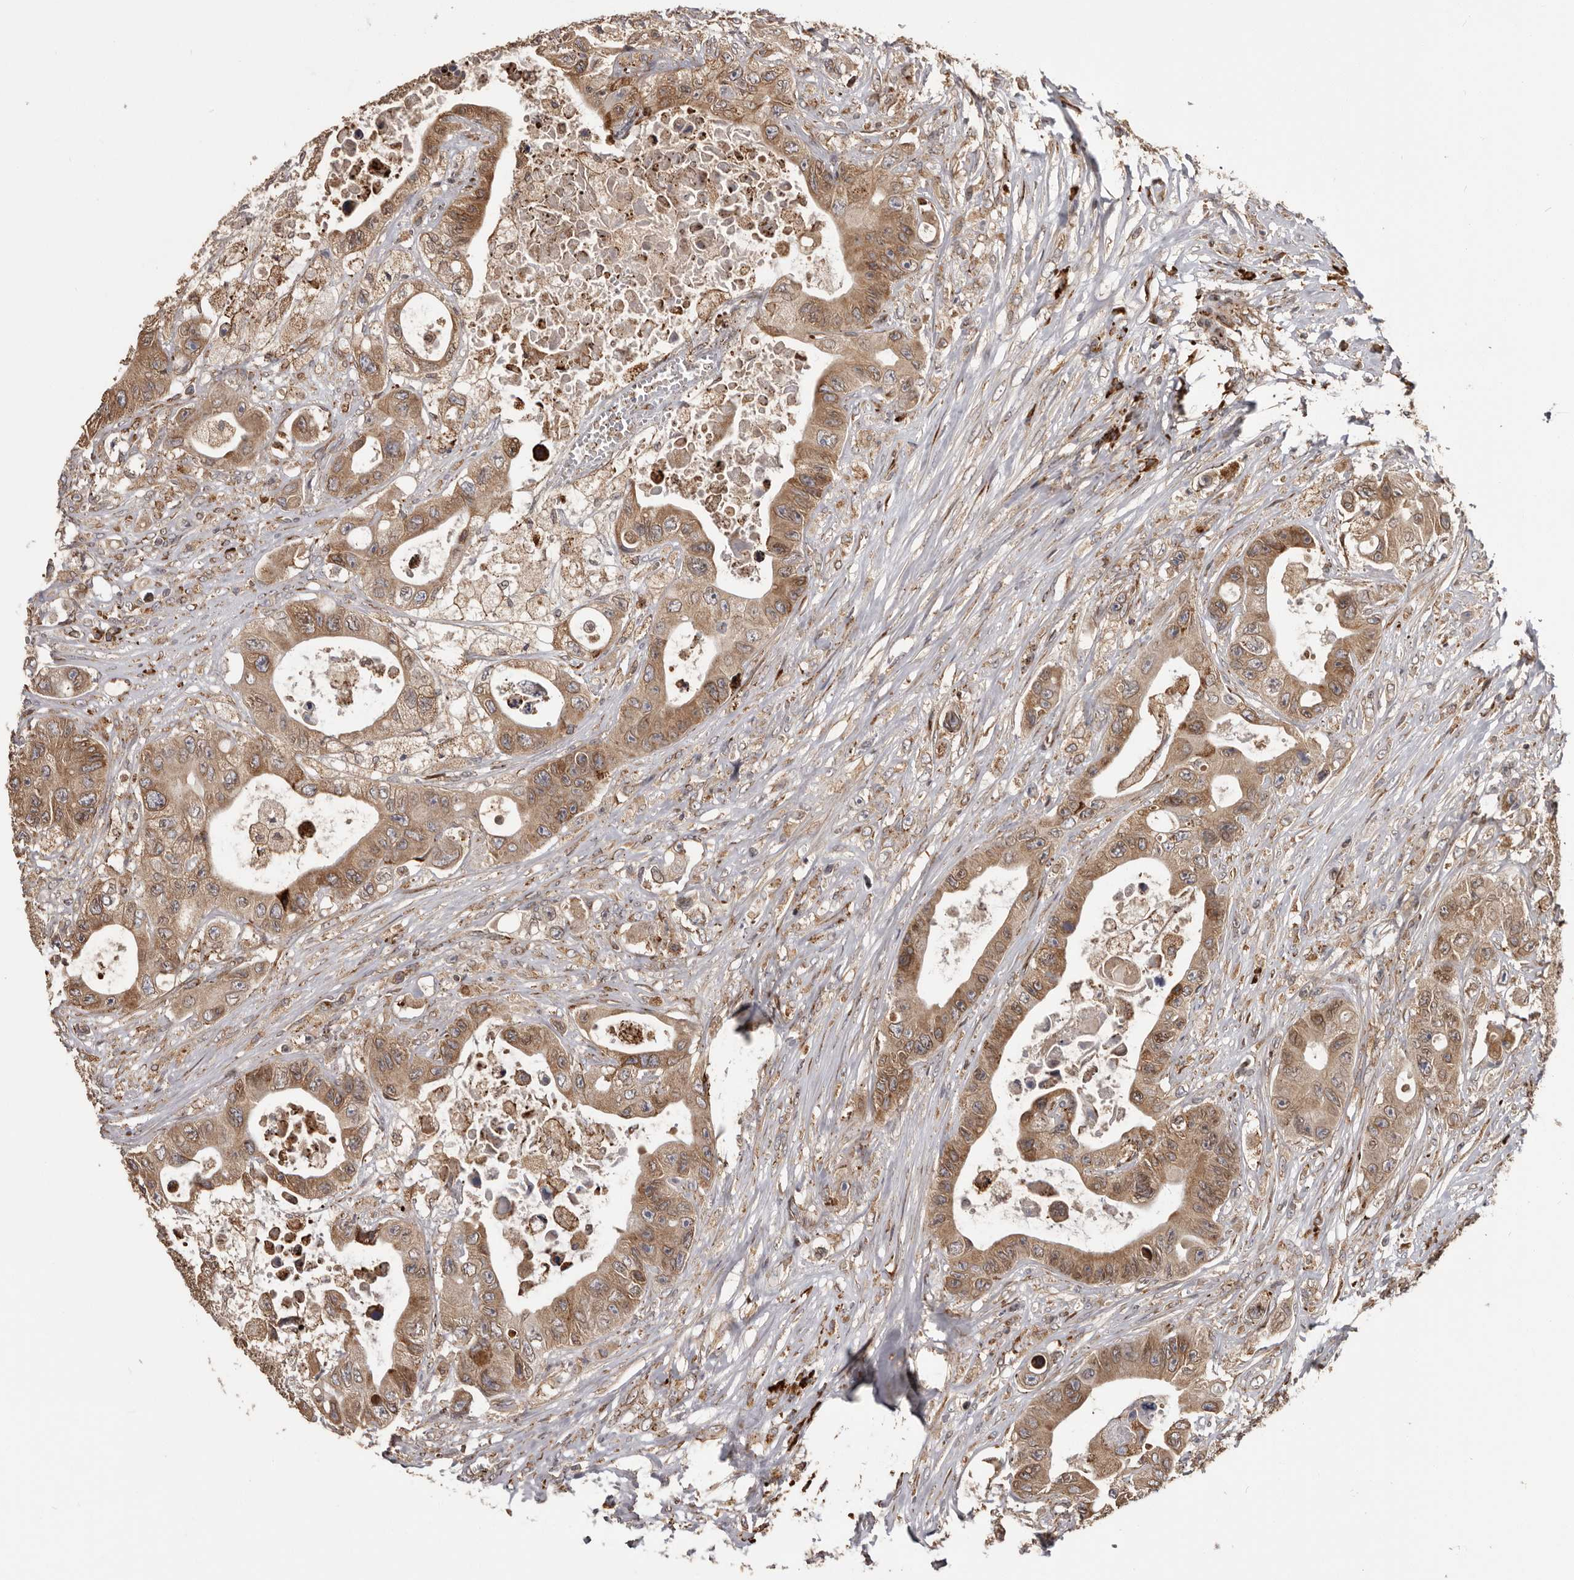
{"staining": {"intensity": "moderate", "quantity": ">75%", "location": "cytoplasmic/membranous"}, "tissue": "colorectal cancer", "cell_type": "Tumor cells", "image_type": "cancer", "snomed": [{"axis": "morphology", "description": "Adenocarcinoma, NOS"}, {"axis": "topography", "description": "Colon"}], "caption": "A micrograph showing moderate cytoplasmic/membranous staining in about >75% of tumor cells in colorectal adenocarcinoma, as visualized by brown immunohistochemical staining.", "gene": "NUP43", "patient": {"sex": "female", "age": 46}}